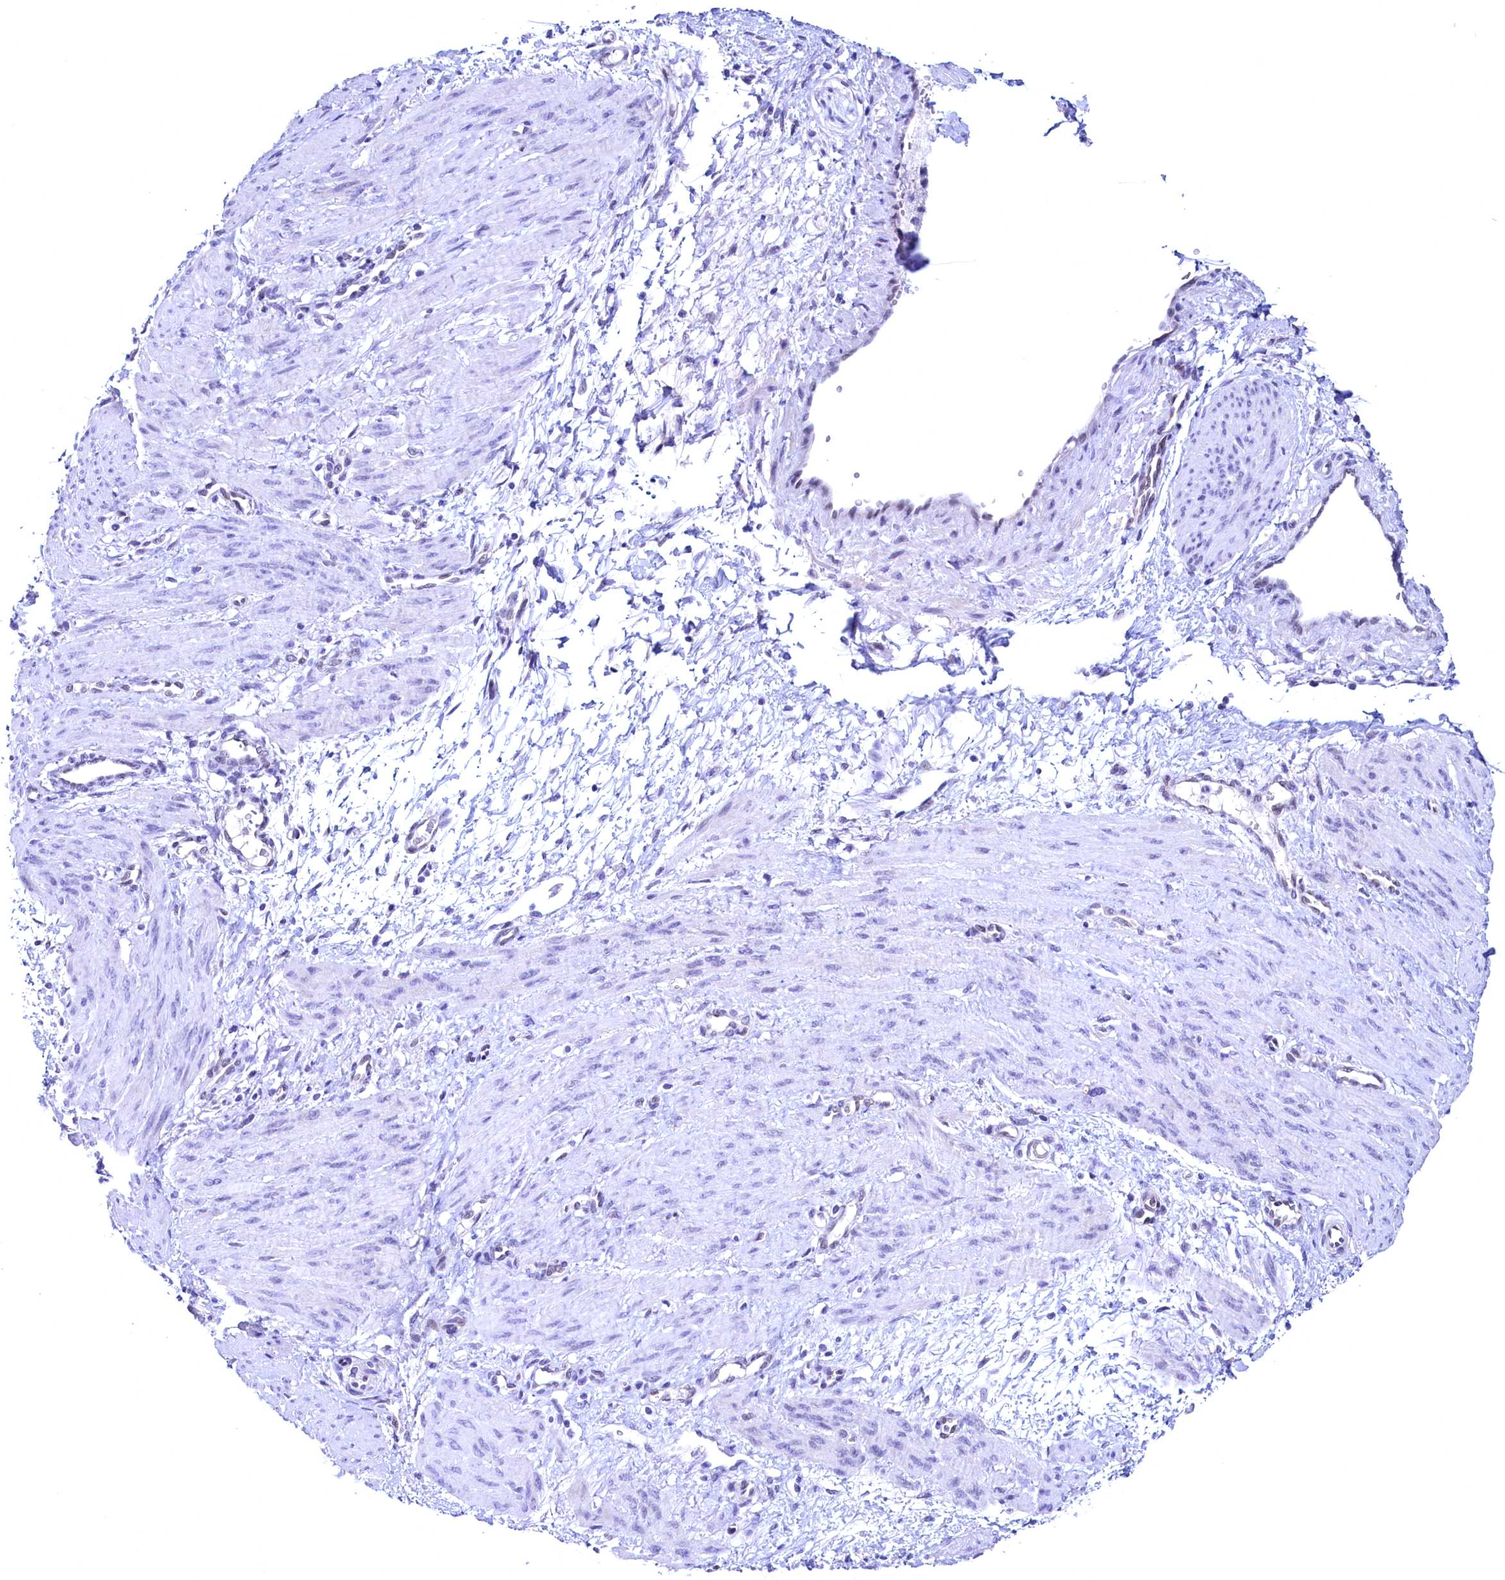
{"staining": {"intensity": "negative", "quantity": "none", "location": "none"}, "tissue": "smooth muscle", "cell_type": "Smooth muscle cells", "image_type": "normal", "snomed": [{"axis": "morphology", "description": "Normal tissue, NOS"}, {"axis": "topography", "description": "Endometrium"}], "caption": "Immunohistochemical staining of unremarkable human smooth muscle reveals no significant positivity in smooth muscle cells. Nuclei are stained in blue.", "gene": "FLYWCH2", "patient": {"sex": "female", "age": 33}}